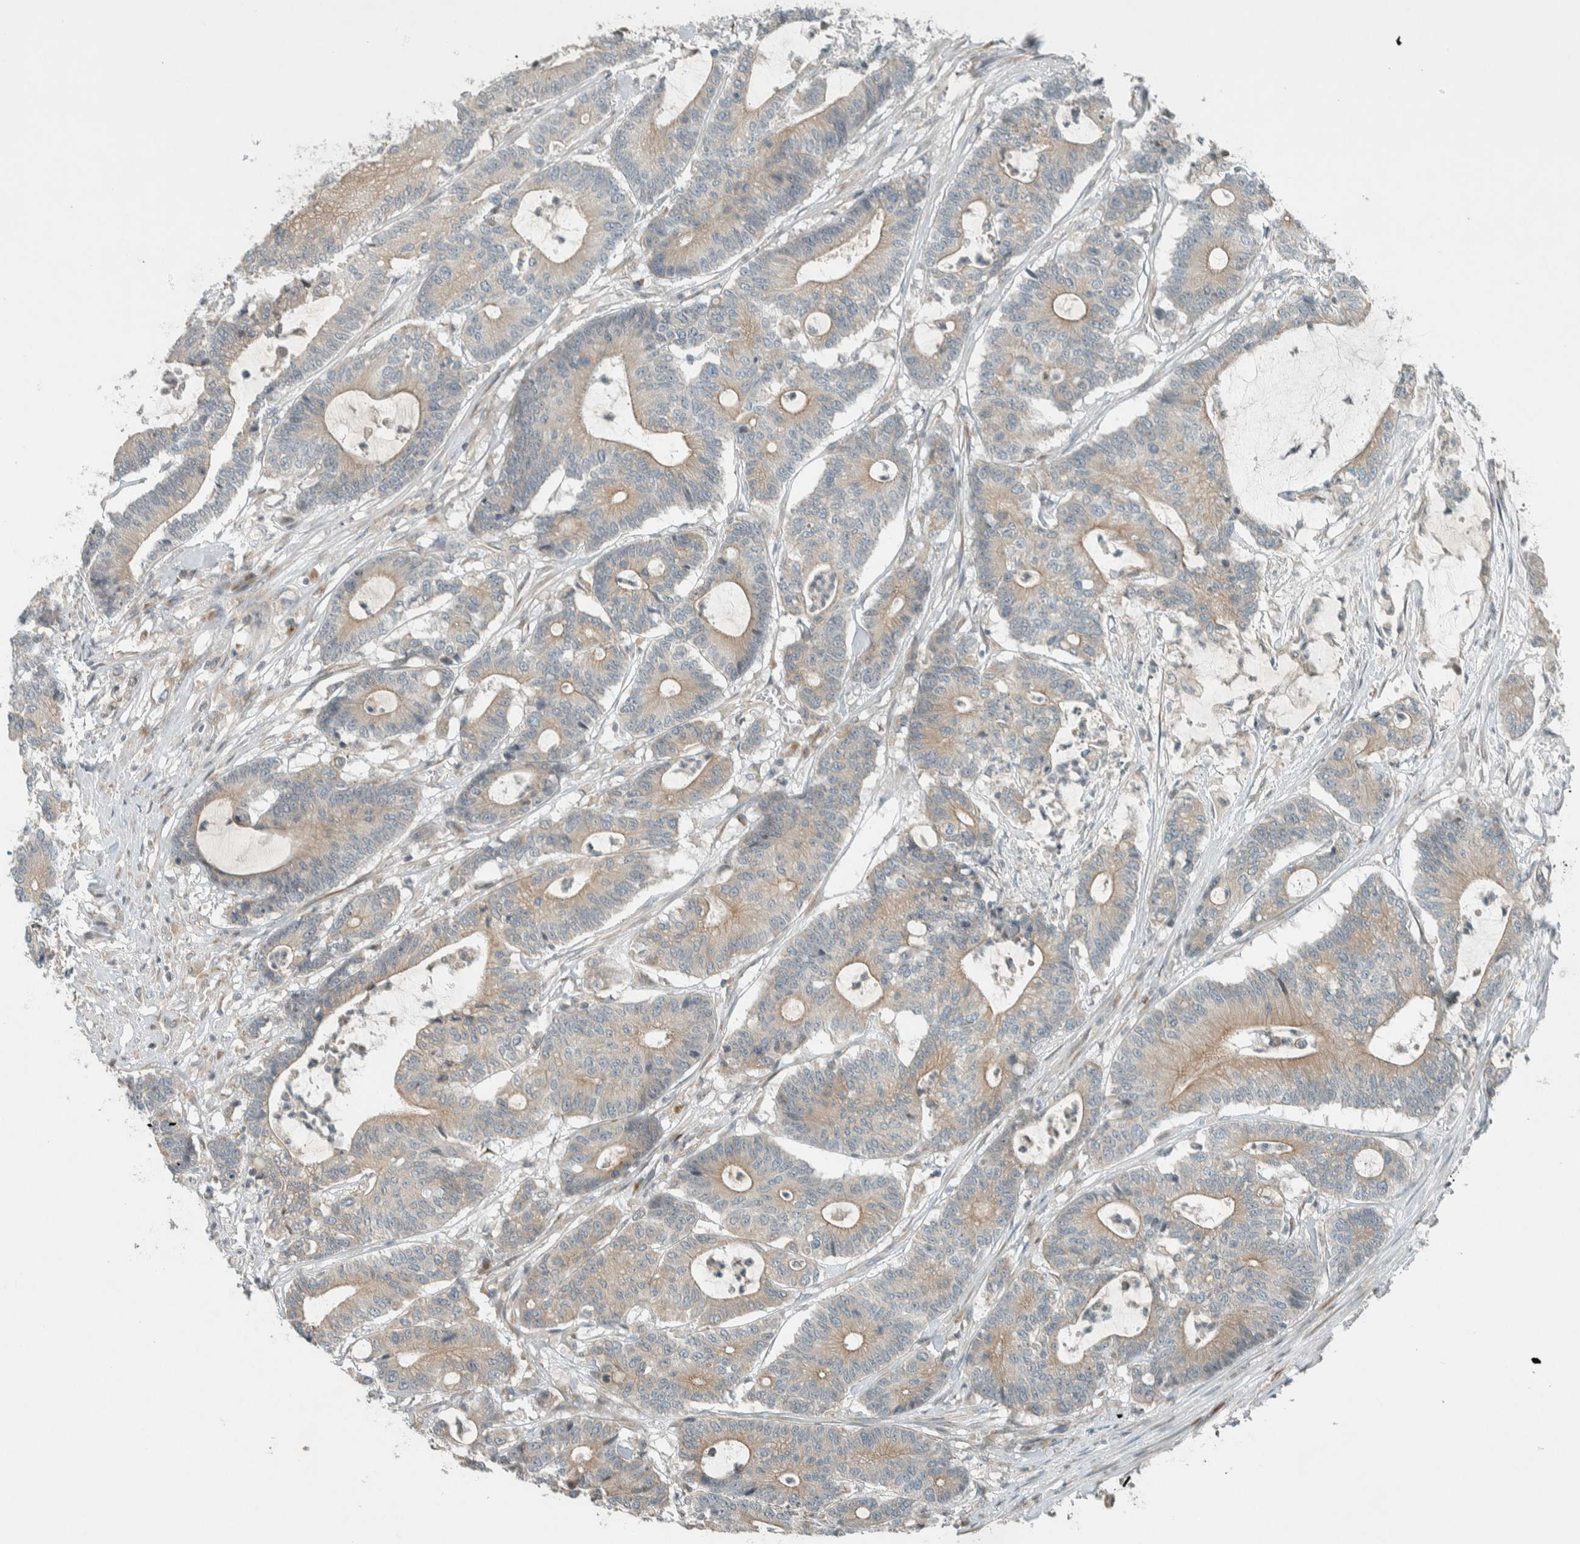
{"staining": {"intensity": "weak", "quantity": "25%-75%", "location": "cytoplasmic/membranous"}, "tissue": "colorectal cancer", "cell_type": "Tumor cells", "image_type": "cancer", "snomed": [{"axis": "morphology", "description": "Adenocarcinoma, NOS"}, {"axis": "topography", "description": "Colon"}], "caption": "Protein staining reveals weak cytoplasmic/membranous positivity in about 25%-75% of tumor cells in colorectal cancer (adenocarcinoma). The staining was performed using DAB to visualize the protein expression in brown, while the nuclei were stained in blue with hematoxylin (Magnification: 20x).", "gene": "SEL1L", "patient": {"sex": "female", "age": 84}}